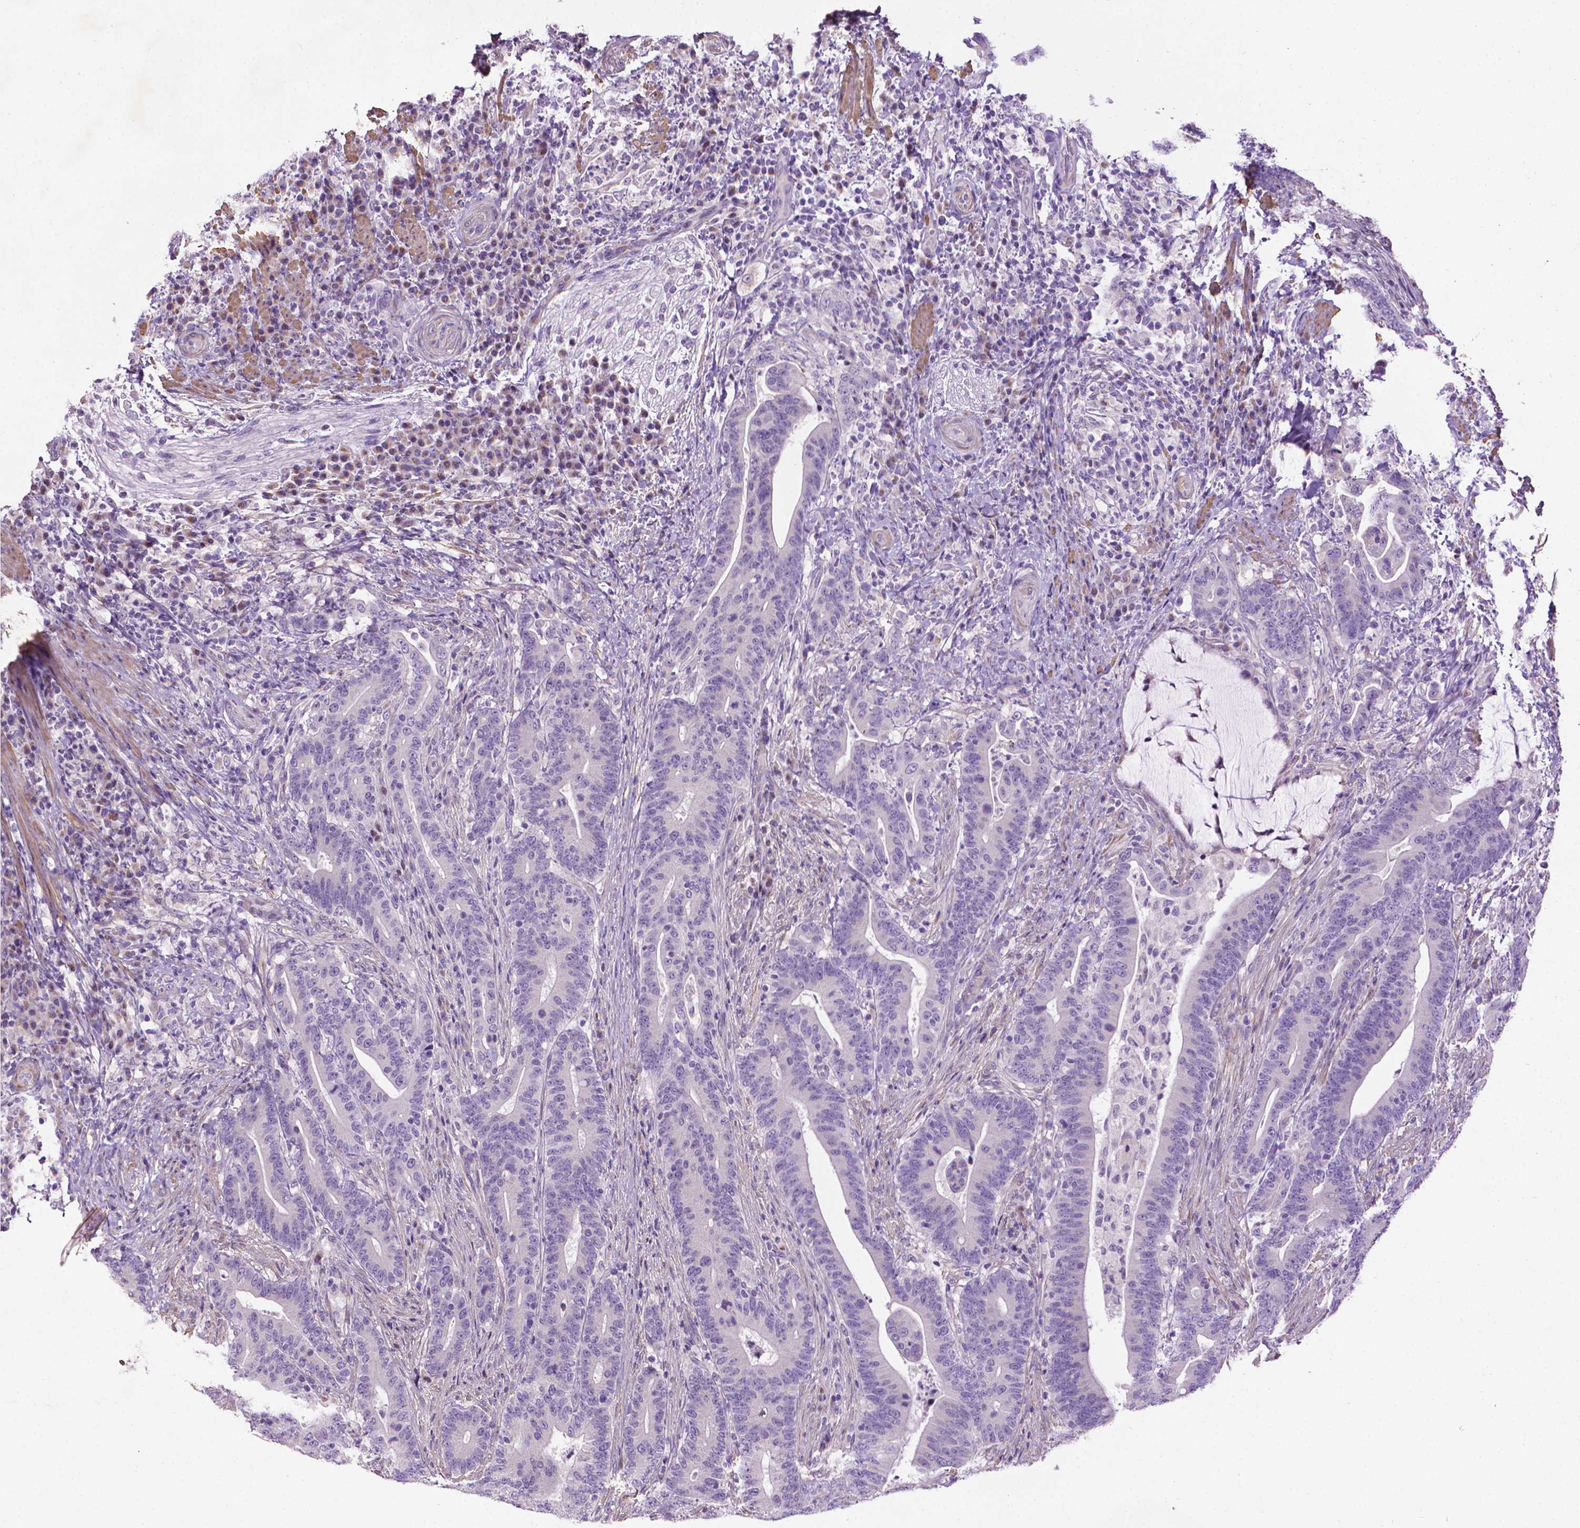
{"staining": {"intensity": "negative", "quantity": "none", "location": "none"}, "tissue": "colorectal cancer", "cell_type": "Tumor cells", "image_type": "cancer", "snomed": [{"axis": "morphology", "description": "Adenocarcinoma, NOS"}, {"axis": "topography", "description": "Colon"}], "caption": "An image of colorectal cancer (adenocarcinoma) stained for a protein exhibits no brown staining in tumor cells.", "gene": "AQP10", "patient": {"sex": "female", "age": 66}}